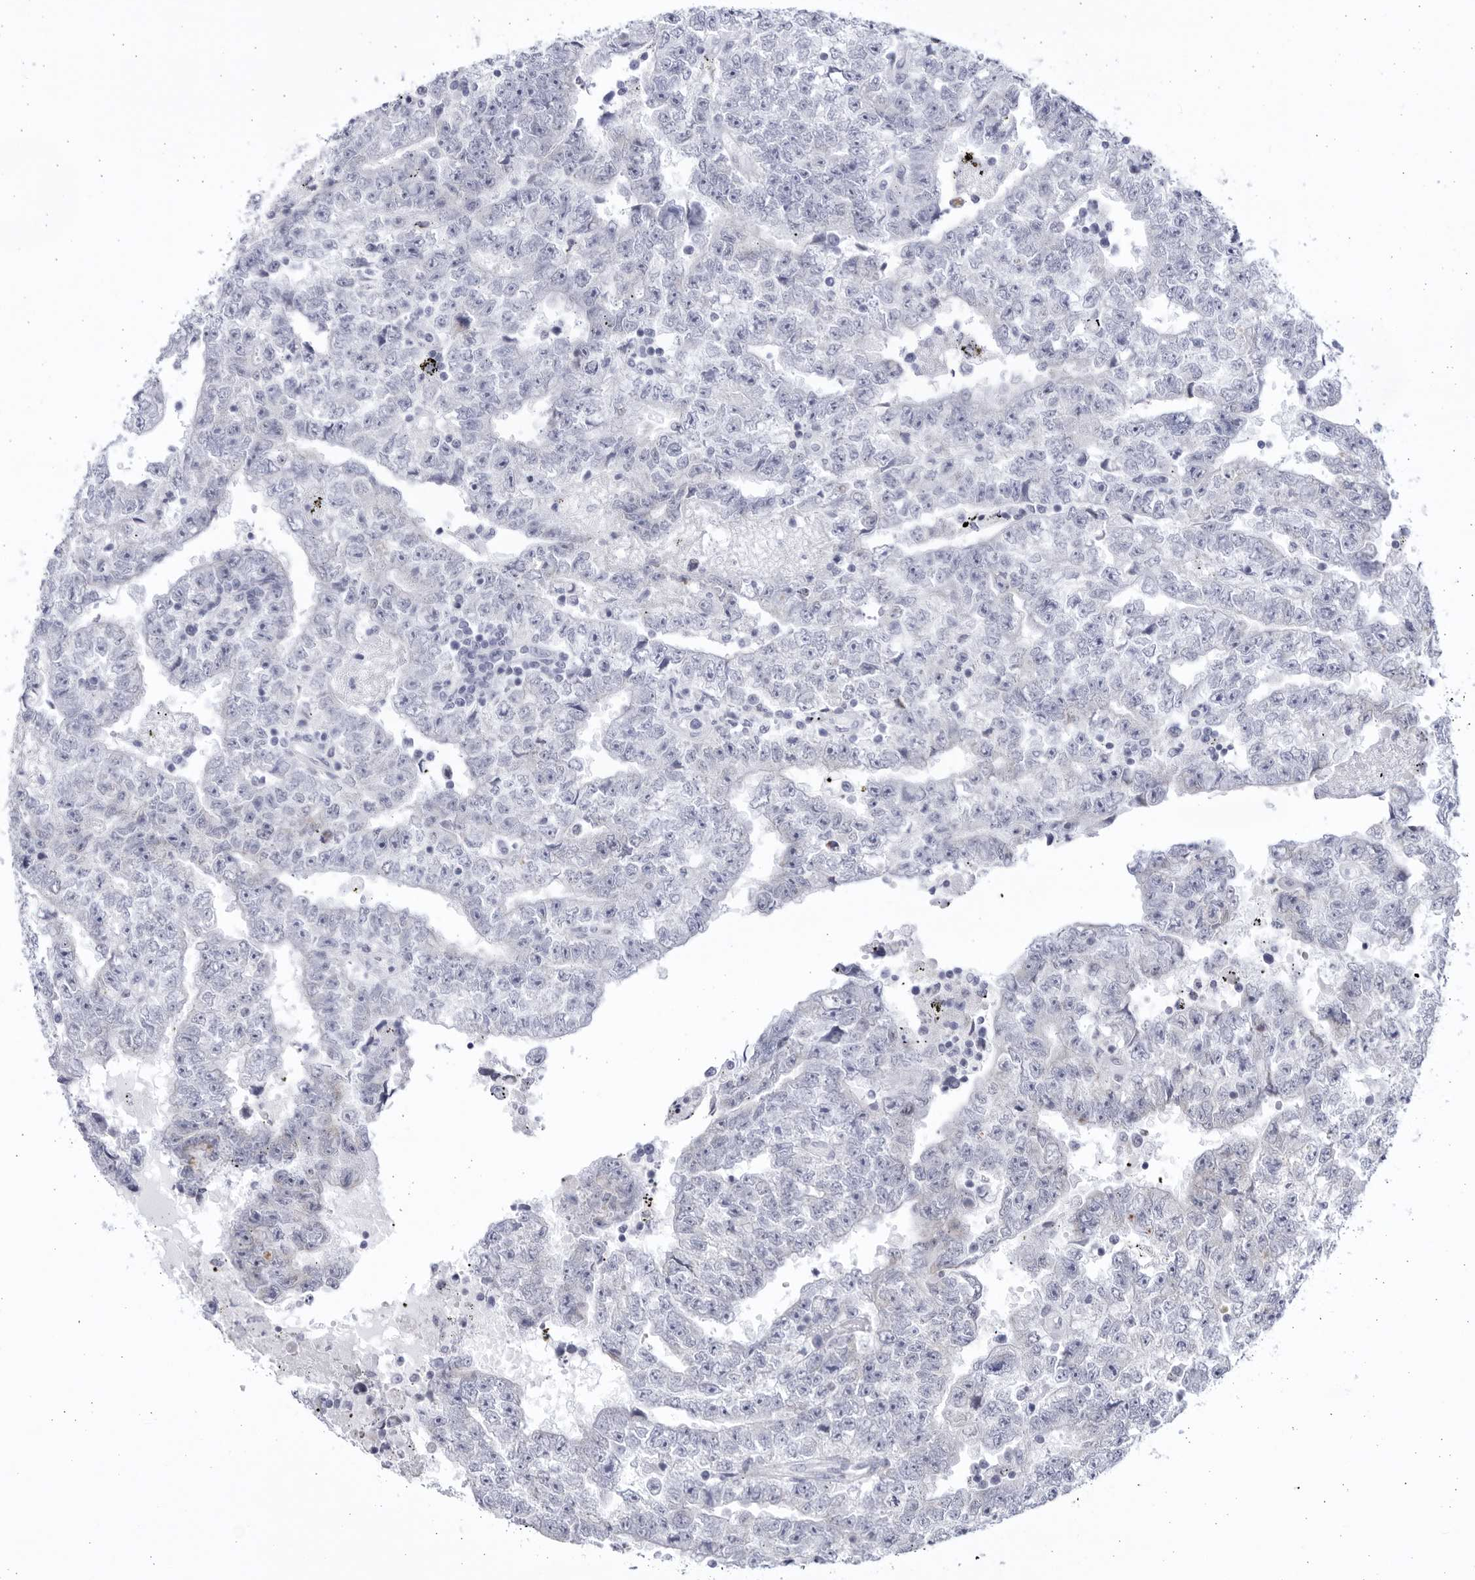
{"staining": {"intensity": "negative", "quantity": "none", "location": "none"}, "tissue": "testis cancer", "cell_type": "Tumor cells", "image_type": "cancer", "snomed": [{"axis": "morphology", "description": "Carcinoma, Embryonal, NOS"}, {"axis": "topography", "description": "Testis"}], "caption": "High power microscopy micrograph of an IHC histopathology image of testis cancer, revealing no significant staining in tumor cells.", "gene": "CCDC181", "patient": {"sex": "male", "age": 25}}